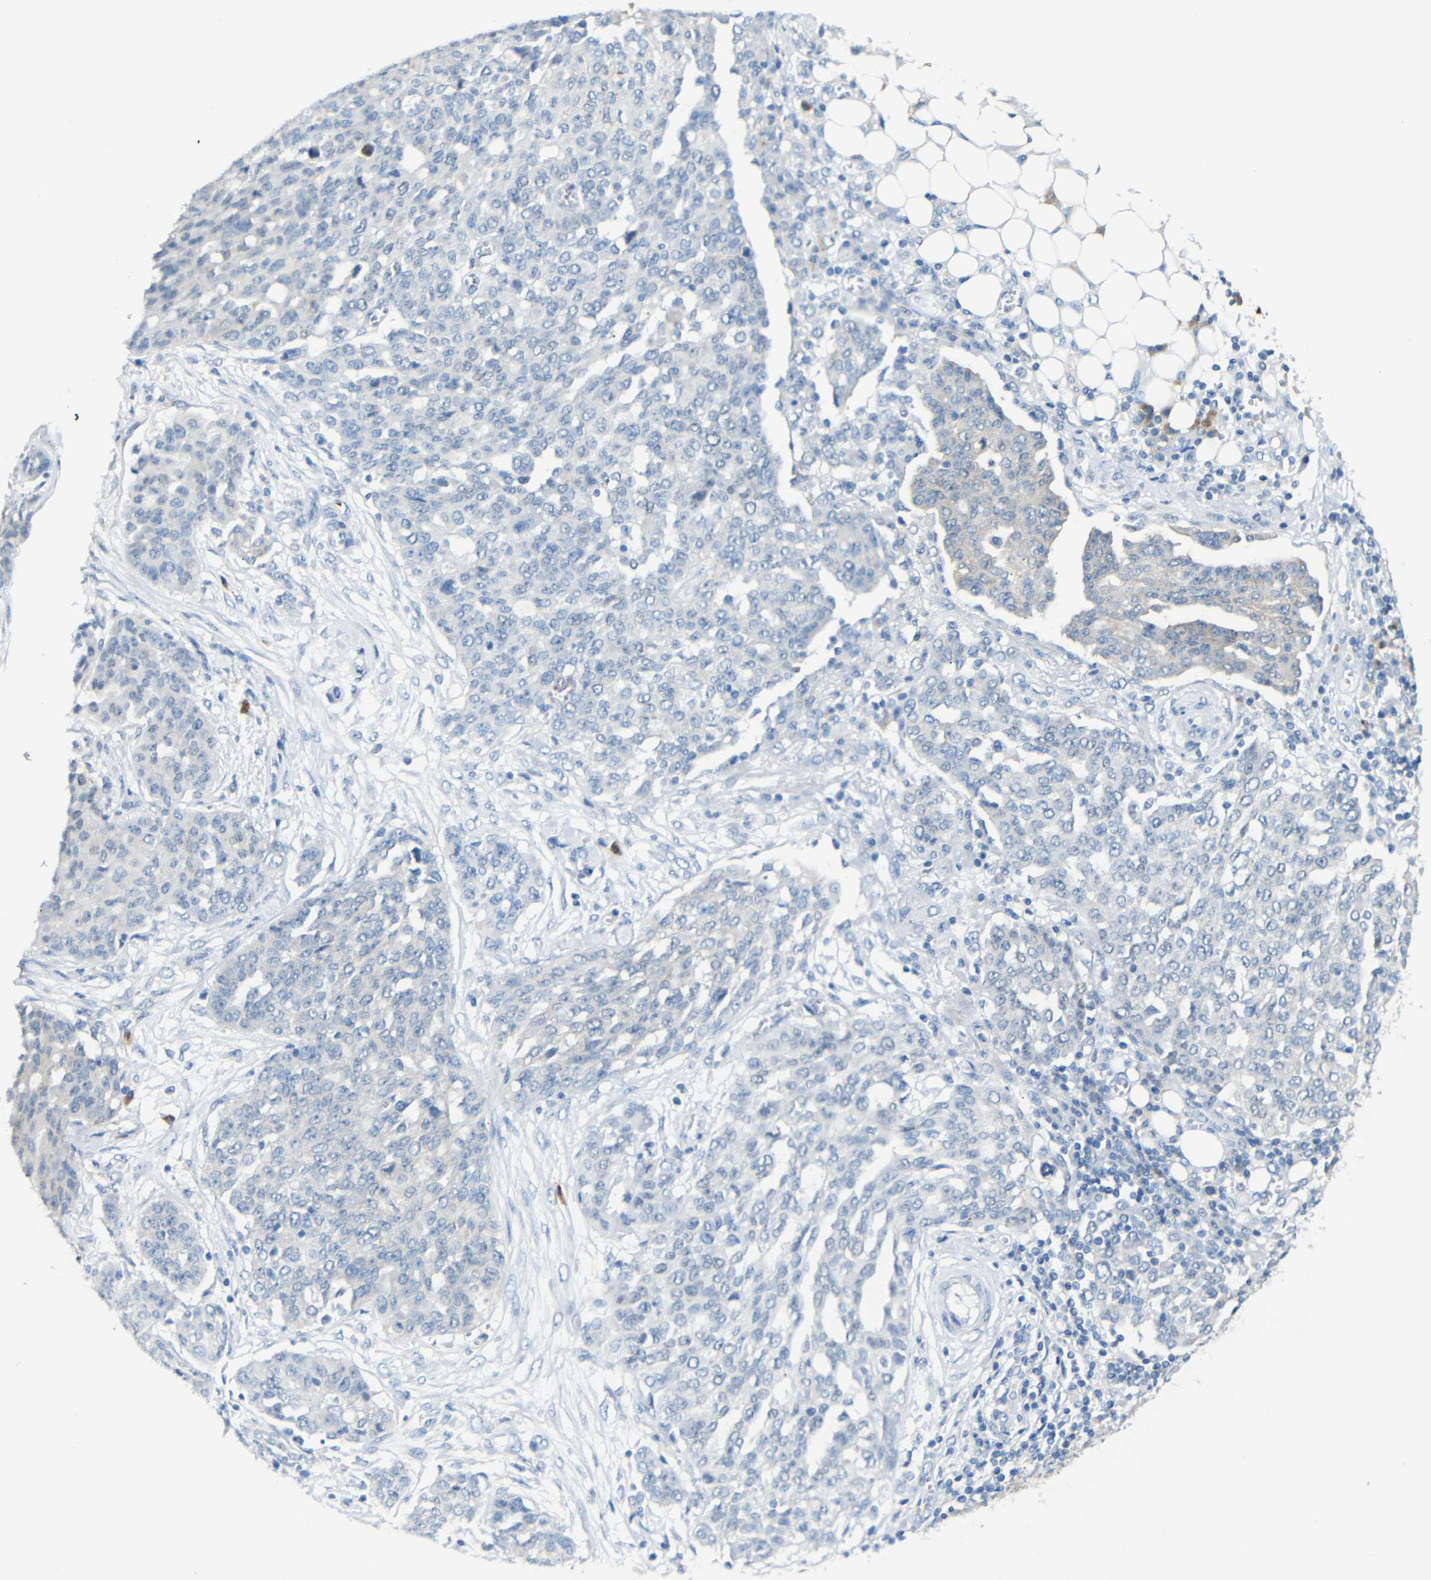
{"staining": {"intensity": "negative", "quantity": "none", "location": "none"}, "tissue": "ovarian cancer", "cell_type": "Tumor cells", "image_type": "cancer", "snomed": [{"axis": "morphology", "description": "Cystadenocarcinoma, serous, NOS"}, {"axis": "topography", "description": "Soft tissue"}, {"axis": "topography", "description": "Ovary"}], "caption": "A histopathology image of ovarian cancer (serous cystadenocarcinoma) stained for a protein demonstrates no brown staining in tumor cells. Brightfield microscopy of immunohistochemistry (IHC) stained with DAB (brown) and hematoxylin (blue), captured at high magnification.", "gene": "FCRL1", "patient": {"sex": "female", "age": 57}}